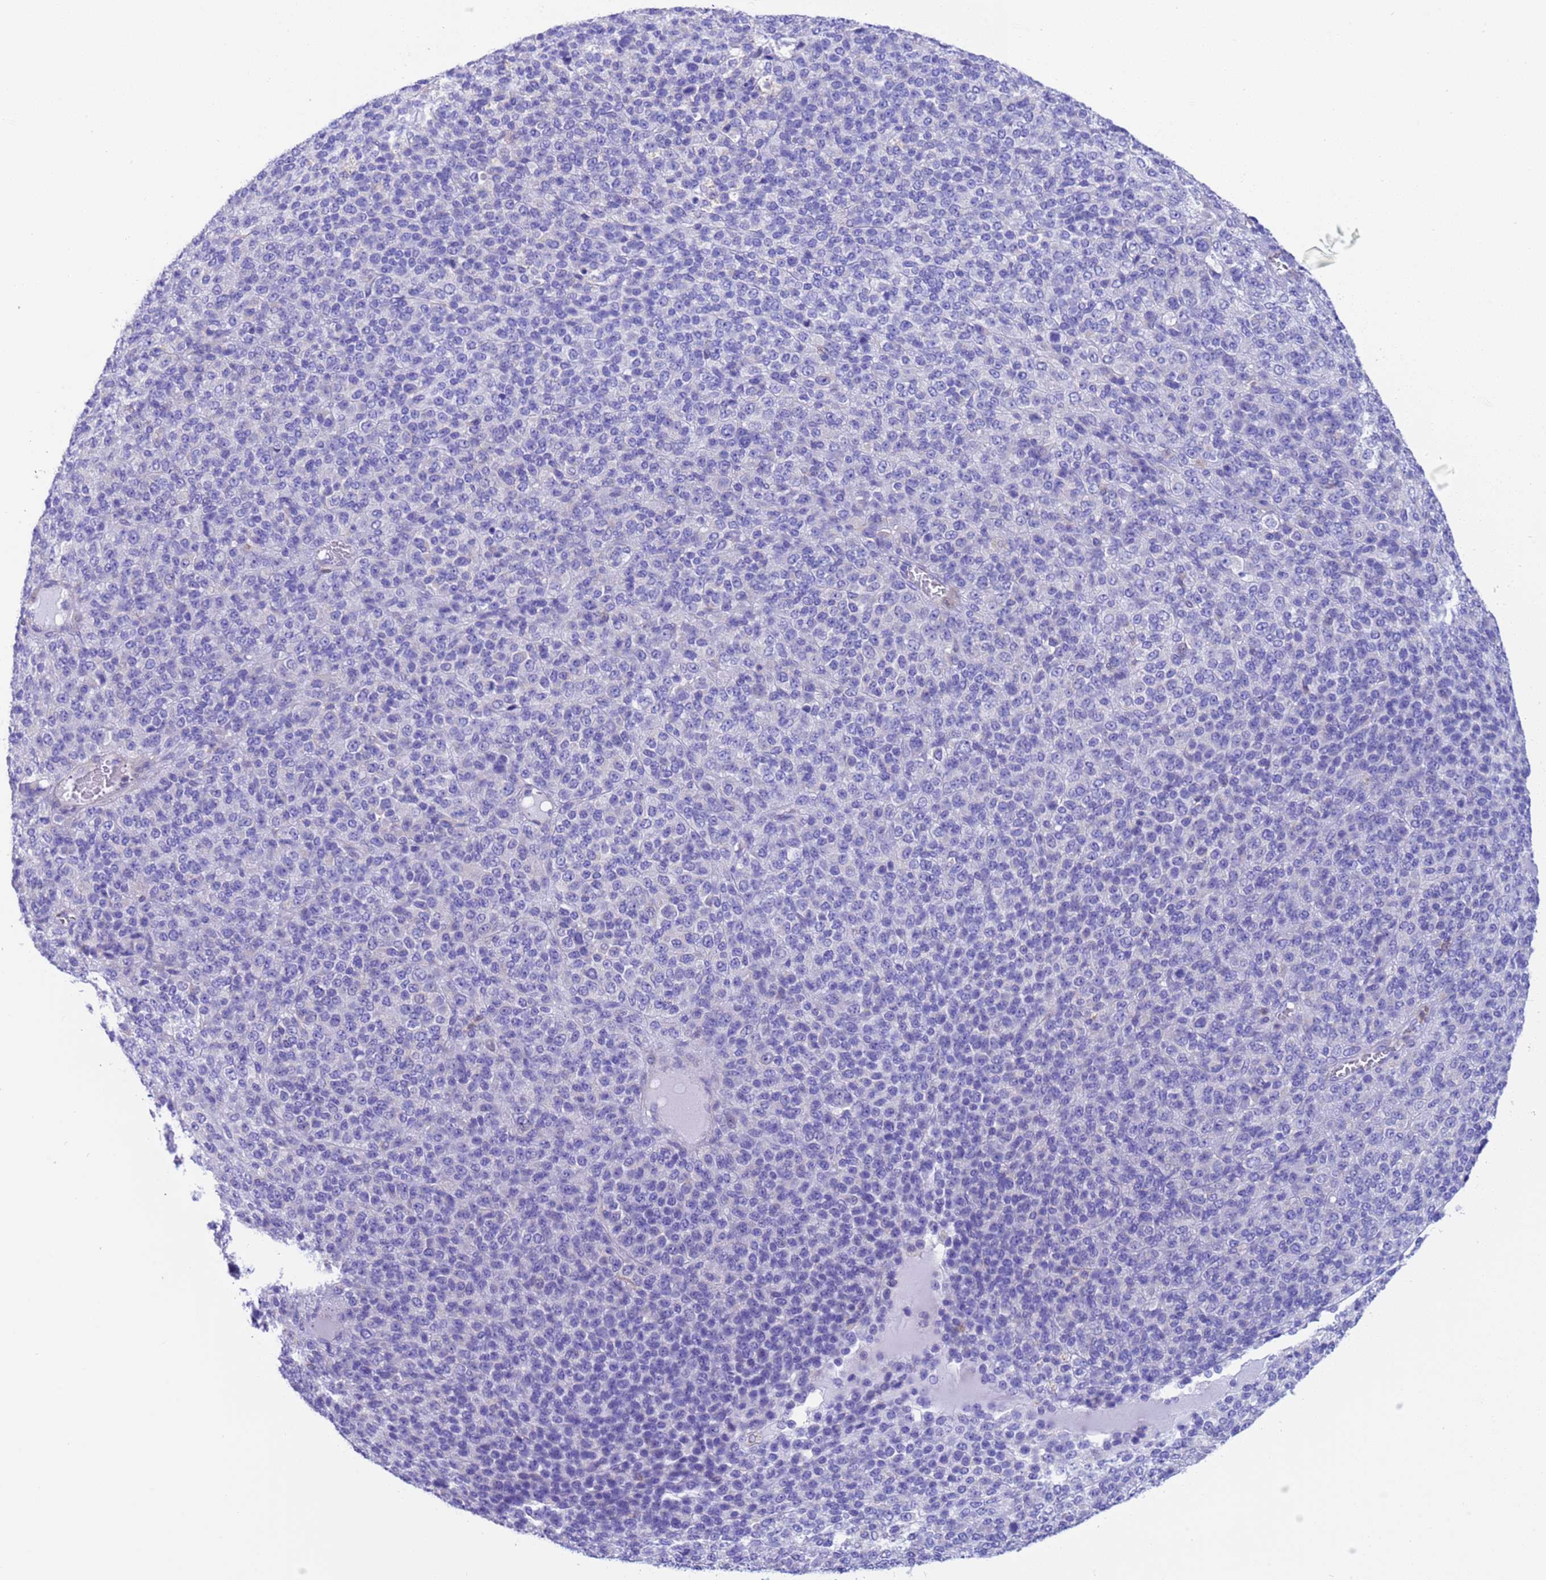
{"staining": {"intensity": "negative", "quantity": "none", "location": "none"}, "tissue": "melanoma", "cell_type": "Tumor cells", "image_type": "cancer", "snomed": [{"axis": "morphology", "description": "Malignant melanoma, Metastatic site"}, {"axis": "topography", "description": "Brain"}], "caption": "This micrograph is of melanoma stained with IHC to label a protein in brown with the nuclei are counter-stained blue. There is no expression in tumor cells. (DAB (3,3'-diaminobenzidine) IHC, high magnification).", "gene": "C6orf47", "patient": {"sex": "female", "age": 56}}